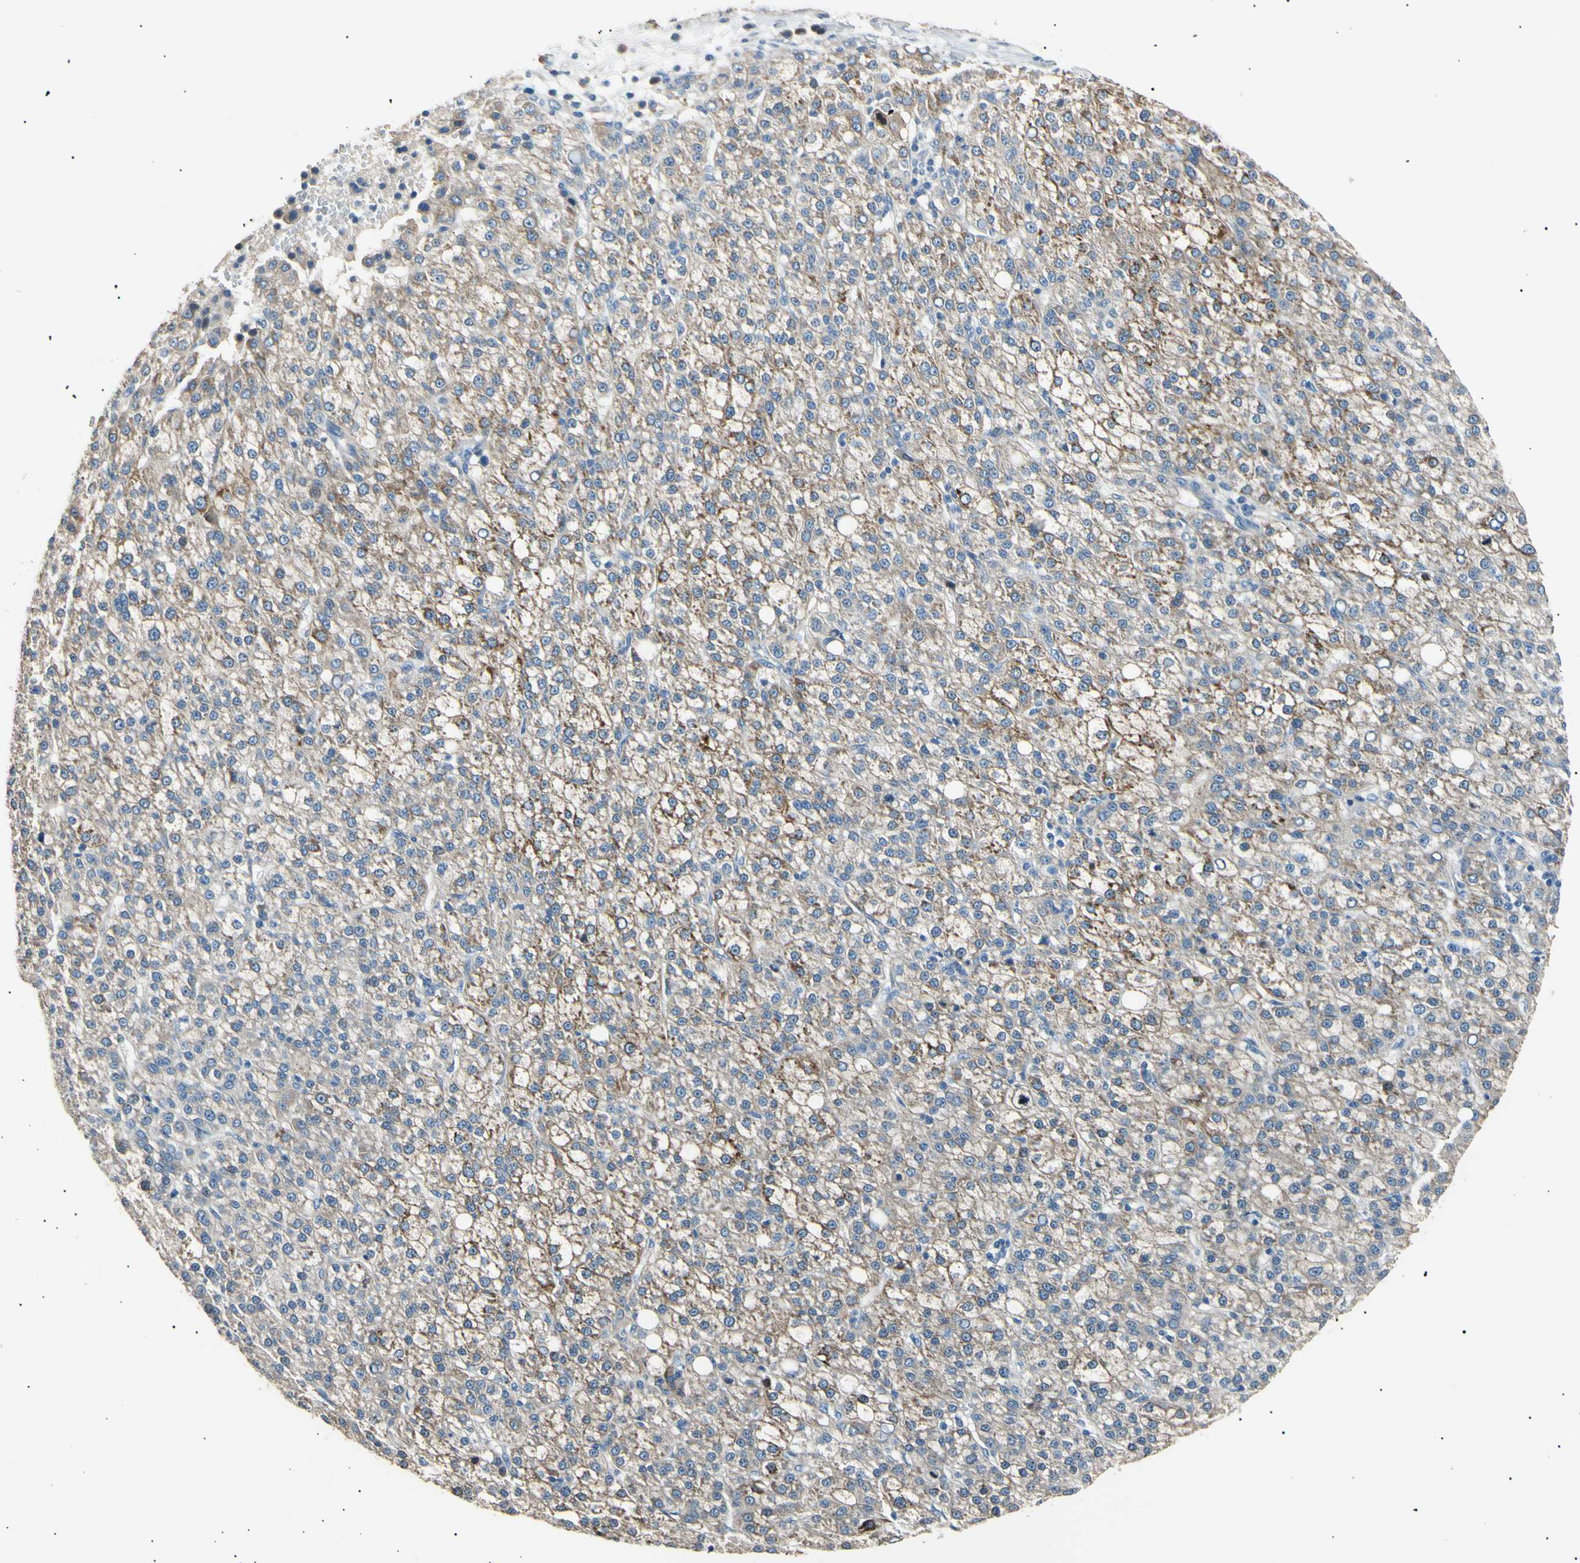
{"staining": {"intensity": "weak", "quantity": ">75%", "location": "cytoplasmic/membranous"}, "tissue": "liver cancer", "cell_type": "Tumor cells", "image_type": "cancer", "snomed": [{"axis": "morphology", "description": "Carcinoma, Hepatocellular, NOS"}, {"axis": "topography", "description": "Liver"}], "caption": "Liver cancer (hepatocellular carcinoma) tissue reveals weak cytoplasmic/membranous staining in about >75% of tumor cells The staining is performed using DAB brown chromogen to label protein expression. The nuclei are counter-stained blue using hematoxylin.", "gene": "LDLR", "patient": {"sex": "female", "age": 58}}